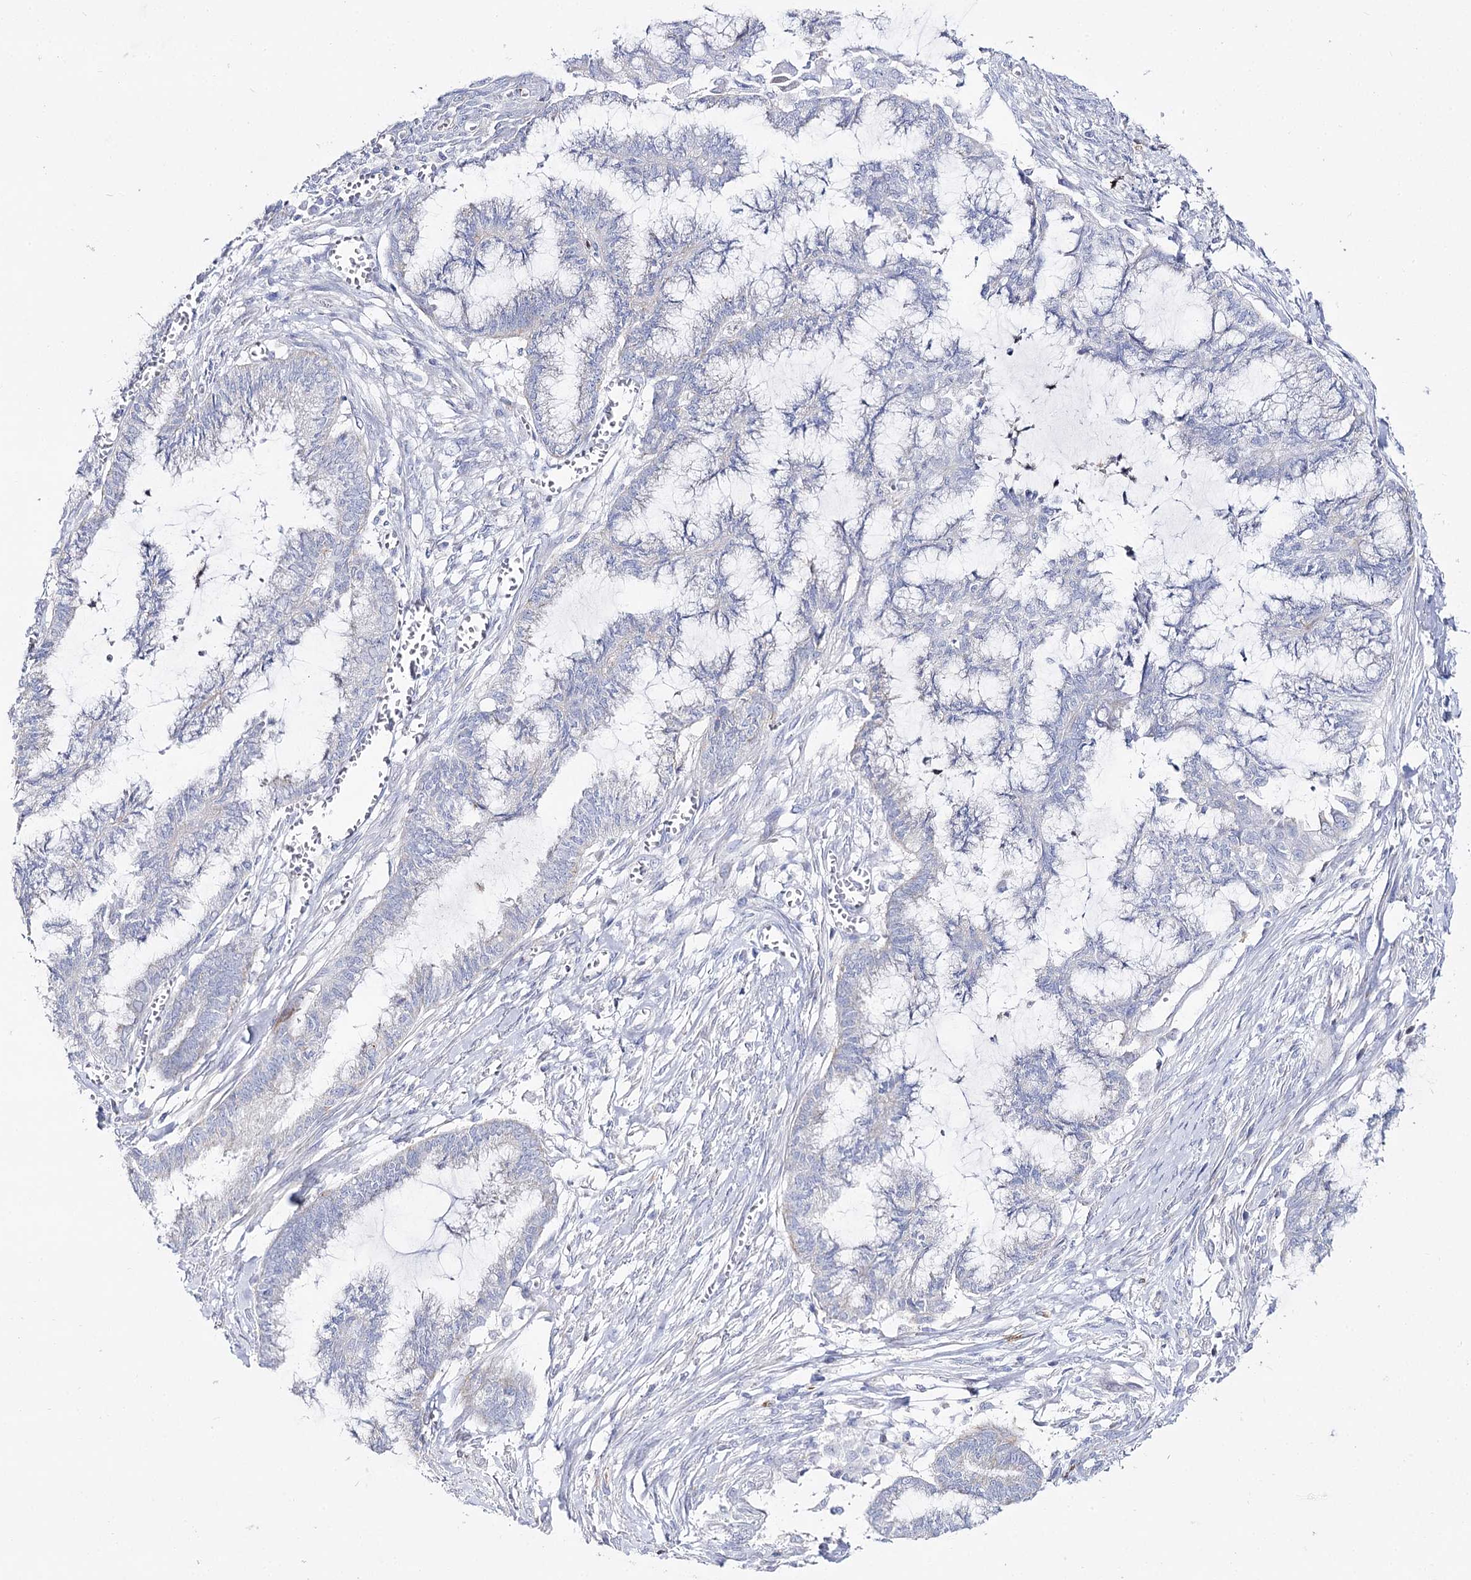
{"staining": {"intensity": "negative", "quantity": "none", "location": "none"}, "tissue": "endometrial cancer", "cell_type": "Tumor cells", "image_type": "cancer", "snomed": [{"axis": "morphology", "description": "Adenocarcinoma, NOS"}, {"axis": "topography", "description": "Endometrium"}], "caption": "A micrograph of endometrial cancer (adenocarcinoma) stained for a protein displays no brown staining in tumor cells.", "gene": "SLC3A1", "patient": {"sex": "female", "age": 86}}